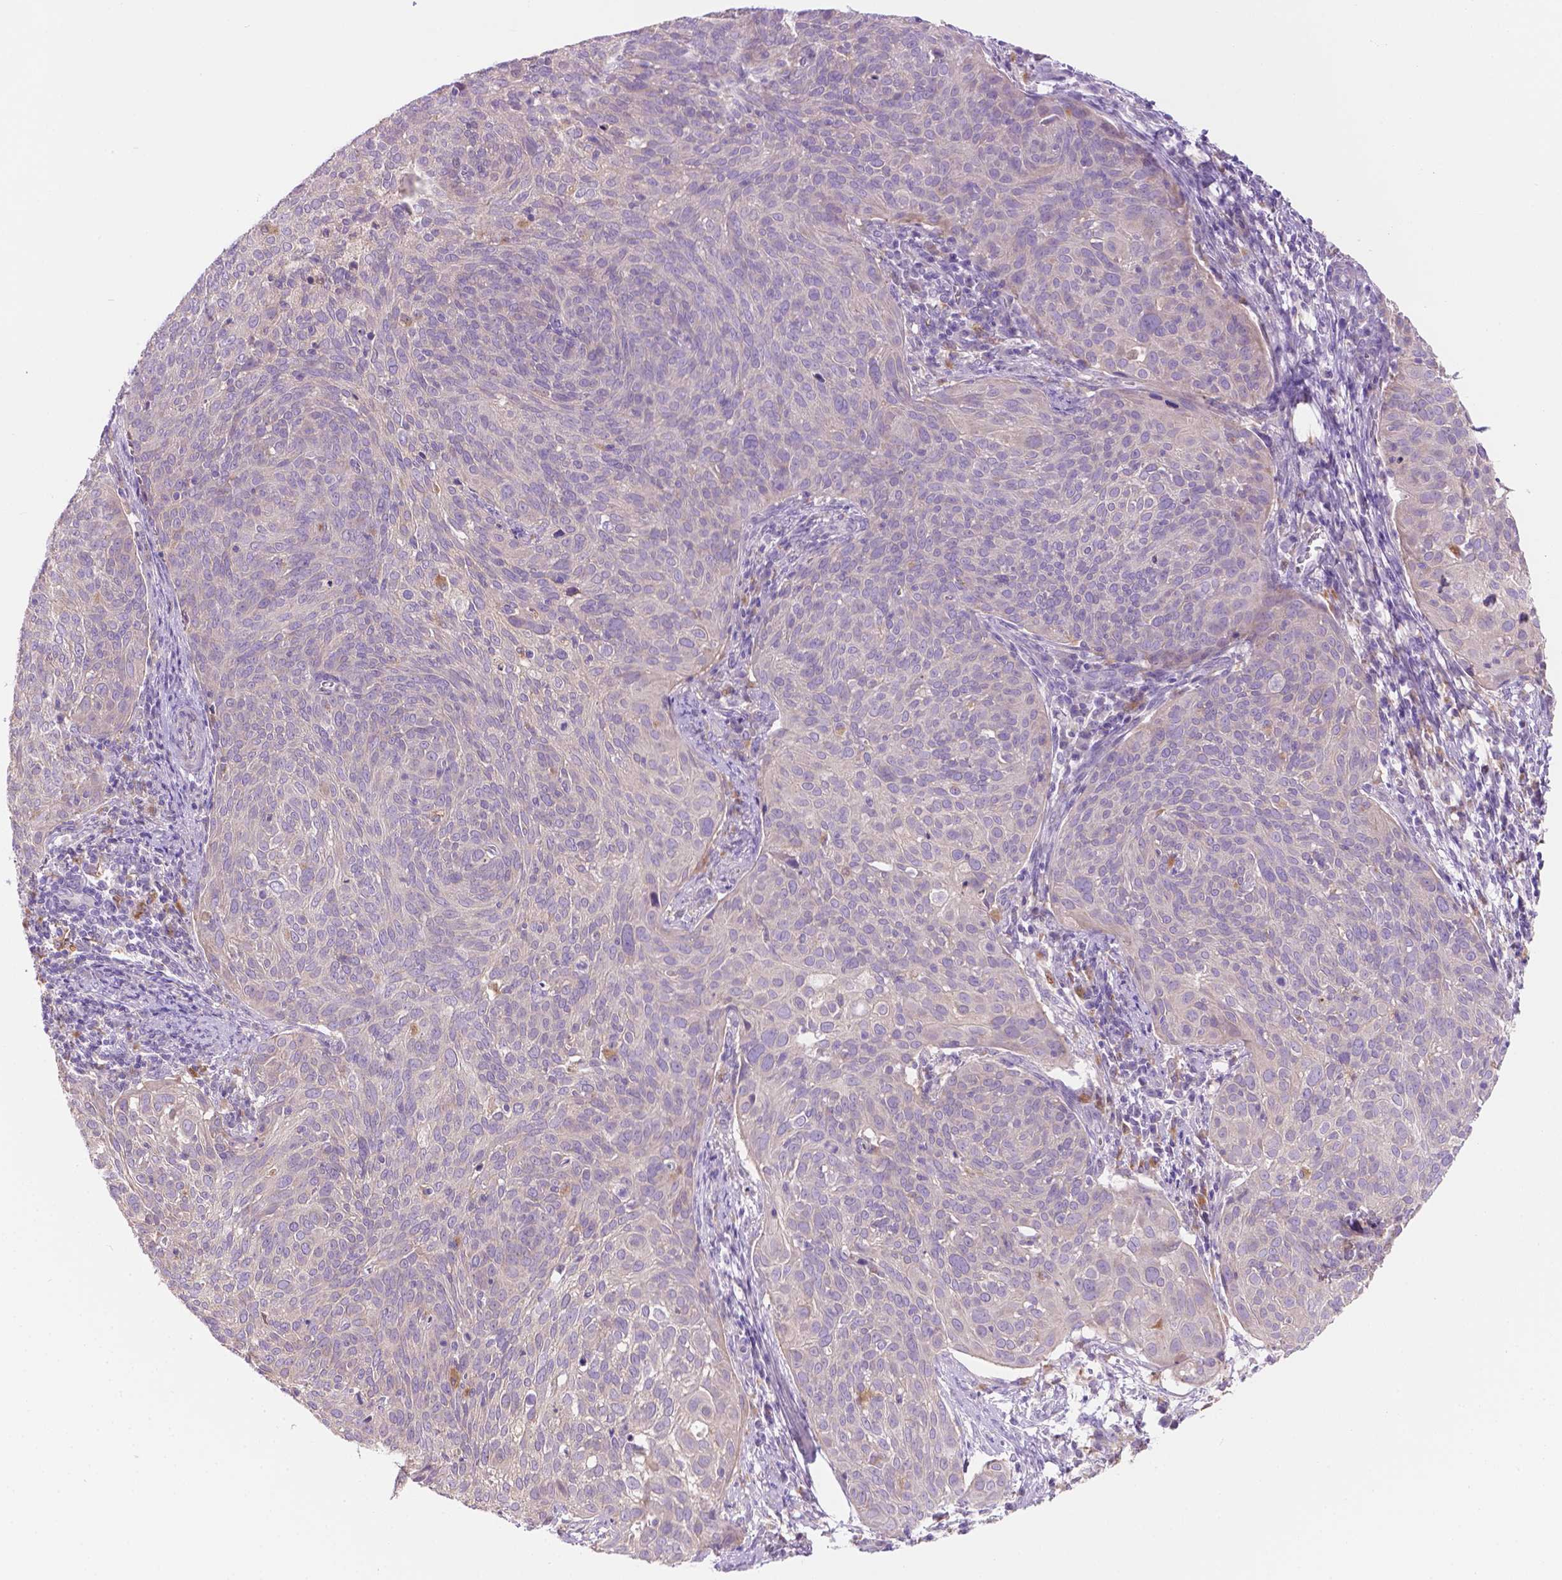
{"staining": {"intensity": "negative", "quantity": "none", "location": "none"}, "tissue": "cervical cancer", "cell_type": "Tumor cells", "image_type": "cancer", "snomed": [{"axis": "morphology", "description": "Squamous cell carcinoma, NOS"}, {"axis": "topography", "description": "Cervix"}], "caption": "A high-resolution histopathology image shows immunohistochemistry (IHC) staining of cervical cancer (squamous cell carcinoma), which demonstrates no significant expression in tumor cells.", "gene": "CDH7", "patient": {"sex": "female", "age": 39}}